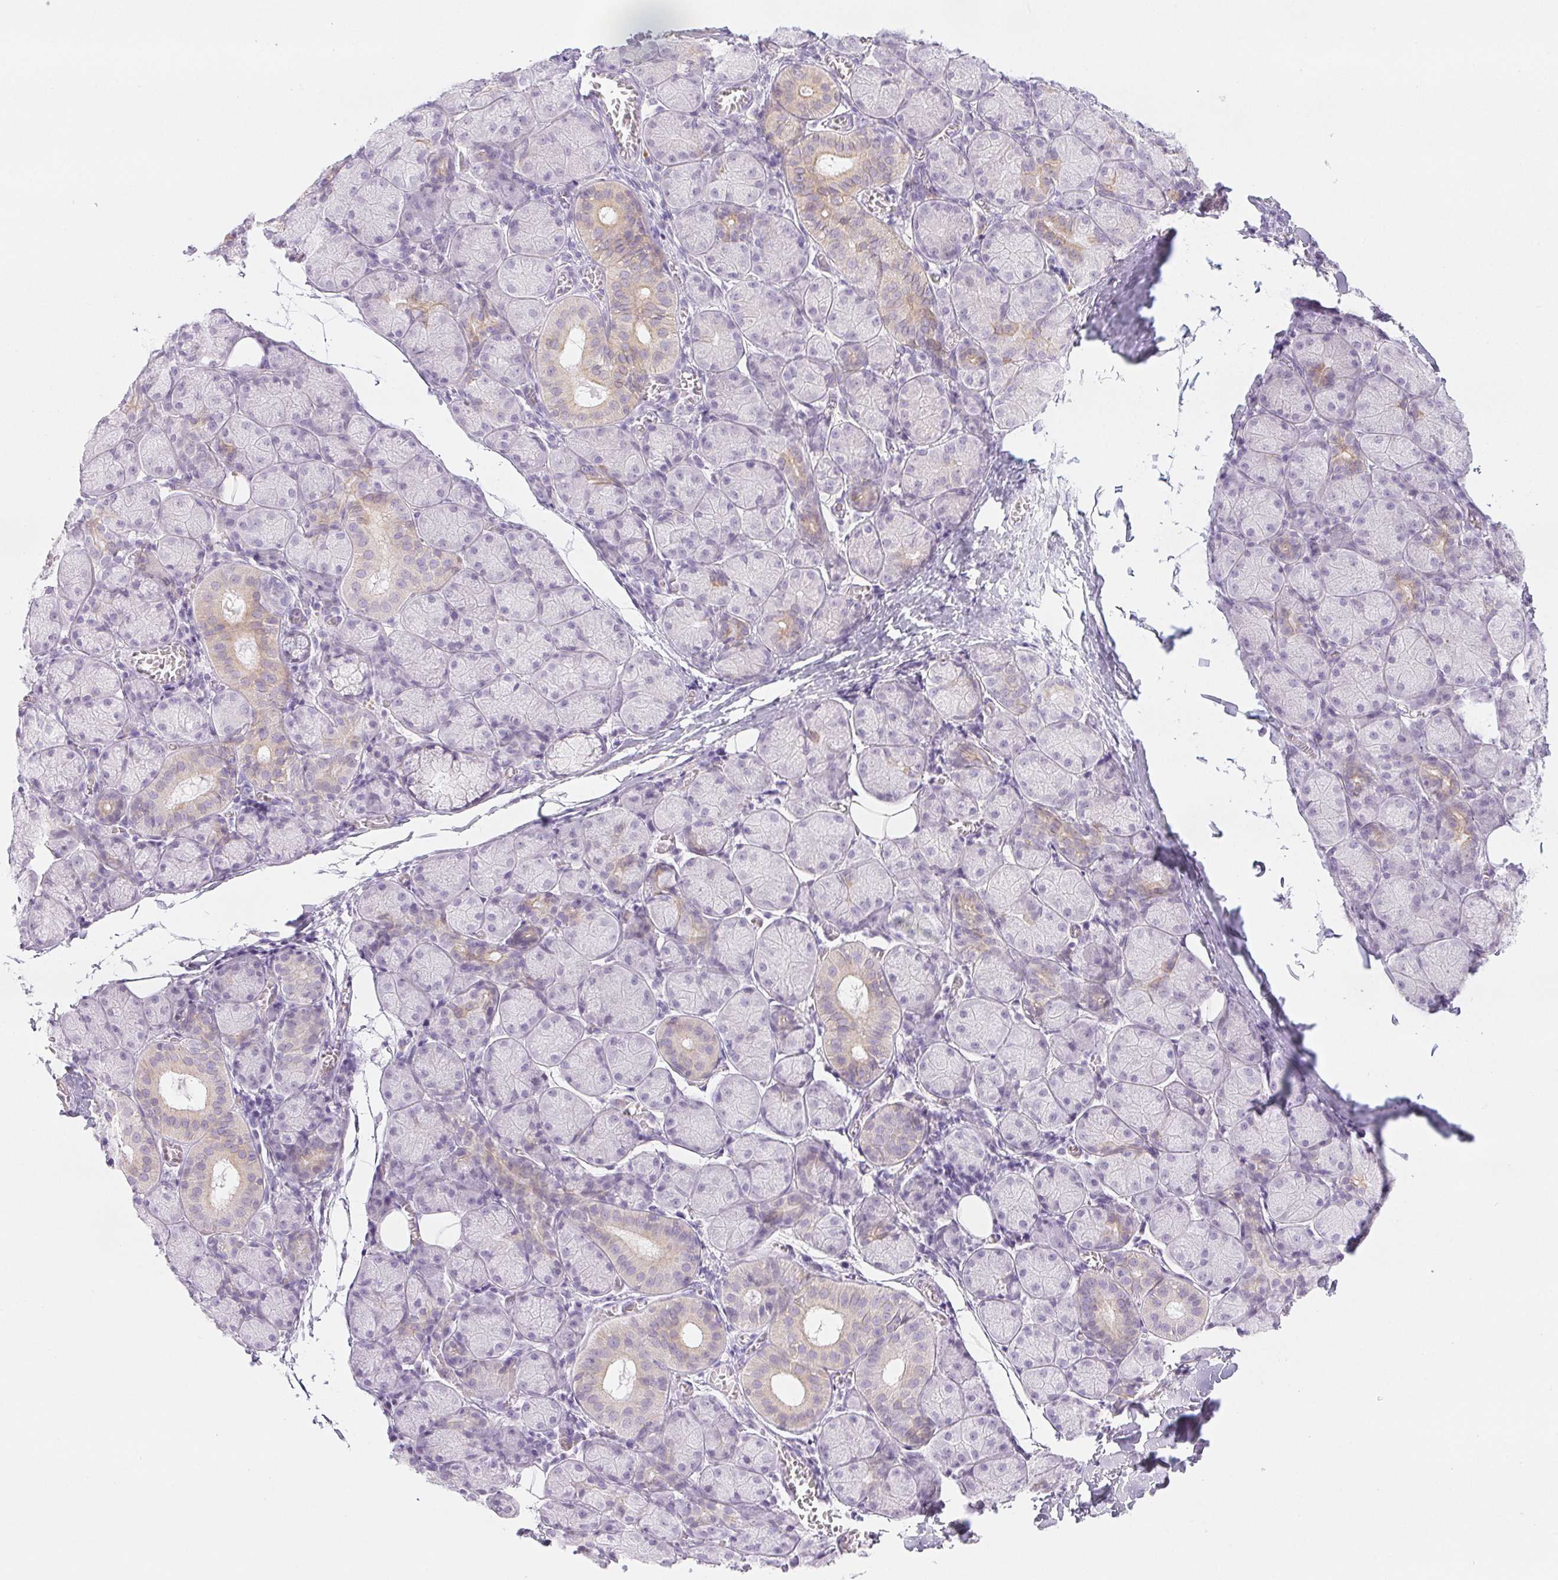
{"staining": {"intensity": "weak", "quantity": "<25%", "location": "cytoplasmic/membranous"}, "tissue": "salivary gland", "cell_type": "Glandular cells", "image_type": "normal", "snomed": [{"axis": "morphology", "description": "Normal tissue, NOS"}, {"axis": "topography", "description": "Salivary gland"}], "caption": "Salivary gland was stained to show a protein in brown. There is no significant staining in glandular cells. (Brightfield microscopy of DAB immunohistochemistry at high magnification).", "gene": "PI3", "patient": {"sex": "female", "age": 24}}